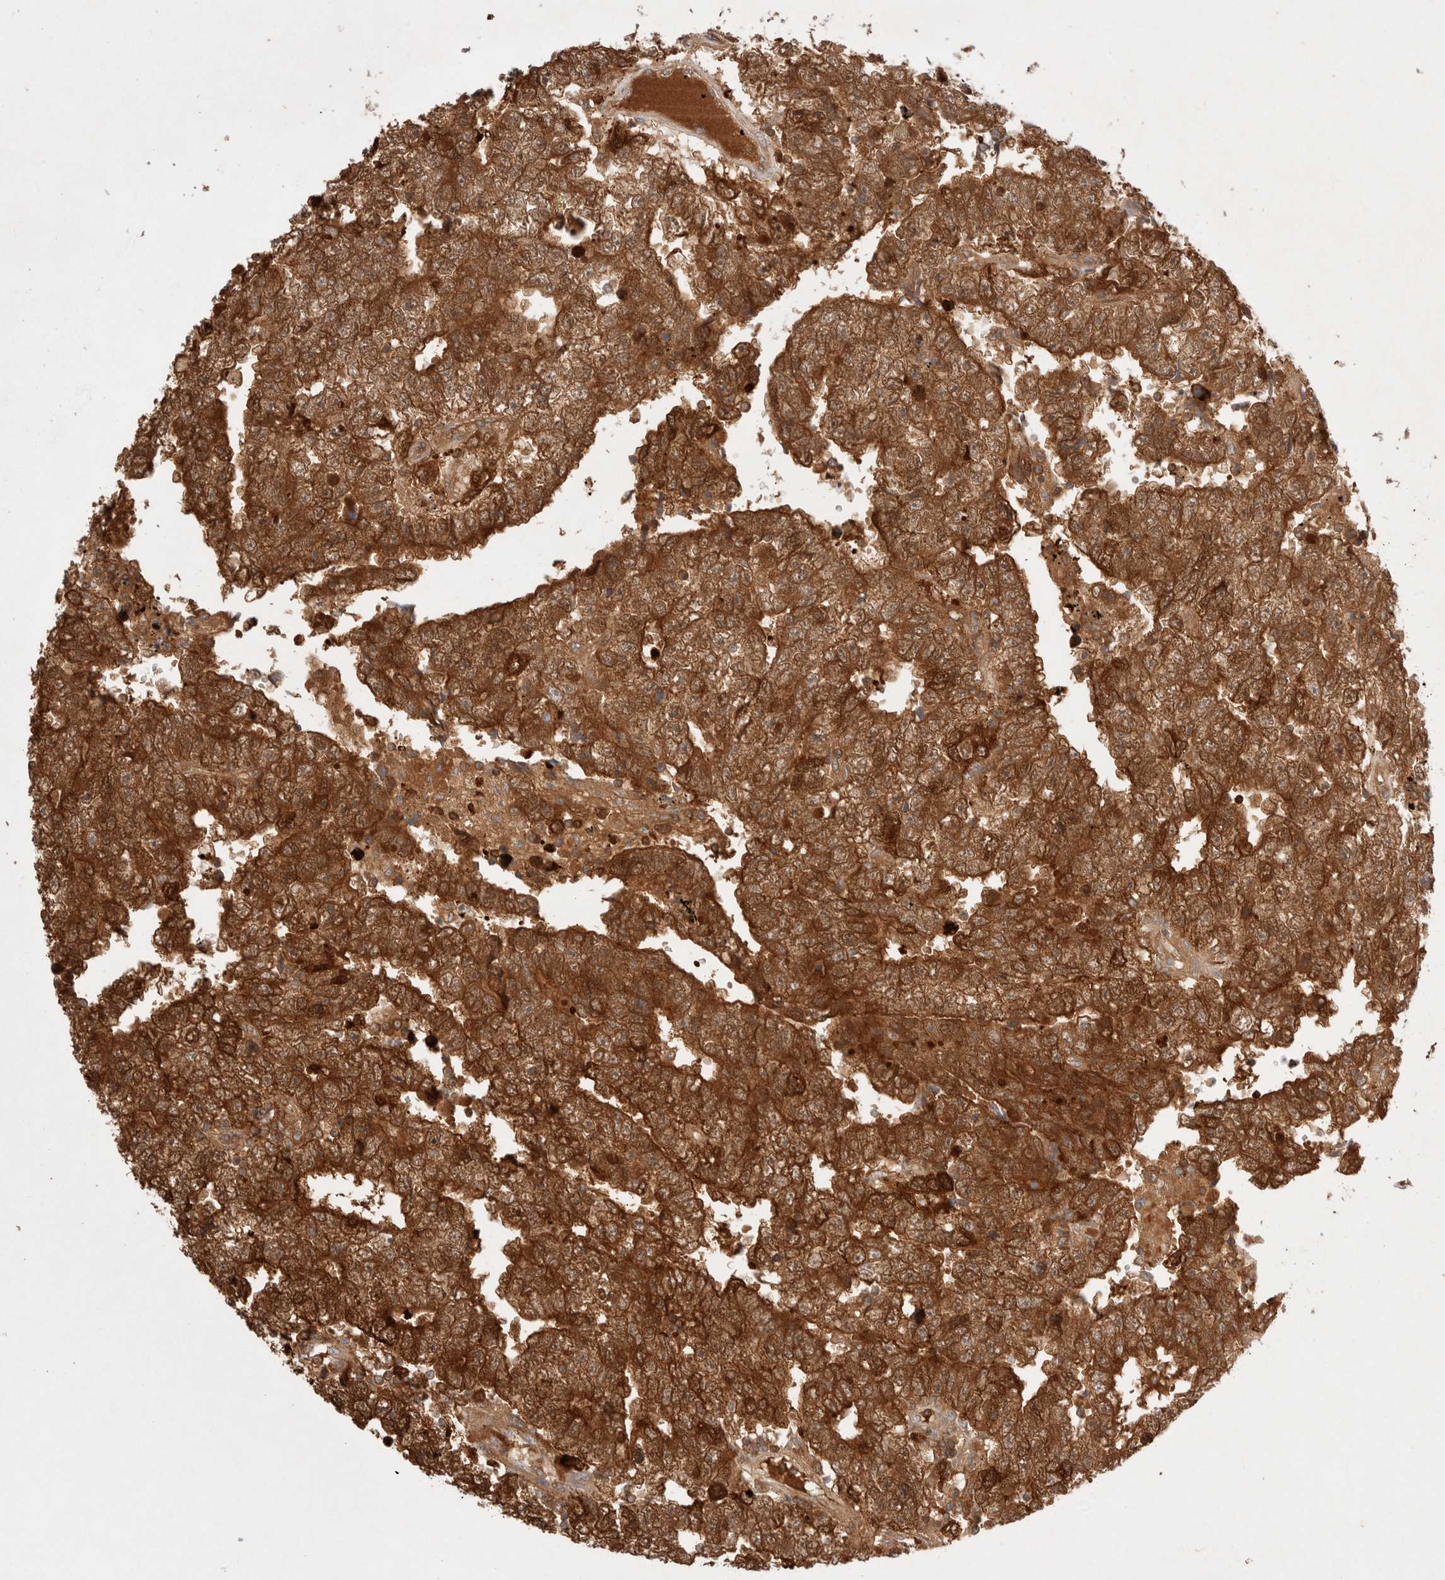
{"staining": {"intensity": "strong", "quantity": ">75%", "location": "cytoplasmic/membranous"}, "tissue": "testis cancer", "cell_type": "Tumor cells", "image_type": "cancer", "snomed": [{"axis": "morphology", "description": "Carcinoma, Embryonal, NOS"}, {"axis": "topography", "description": "Testis"}], "caption": "Immunohistochemical staining of human testis cancer (embryonal carcinoma) reveals high levels of strong cytoplasmic/membranous expression in approximately >75% of tumor cells. (Brightfield microscopy of DAB IHC at high magnification).", "gene": "STARD10", "patient": {"sex": "male", "age": 25}}